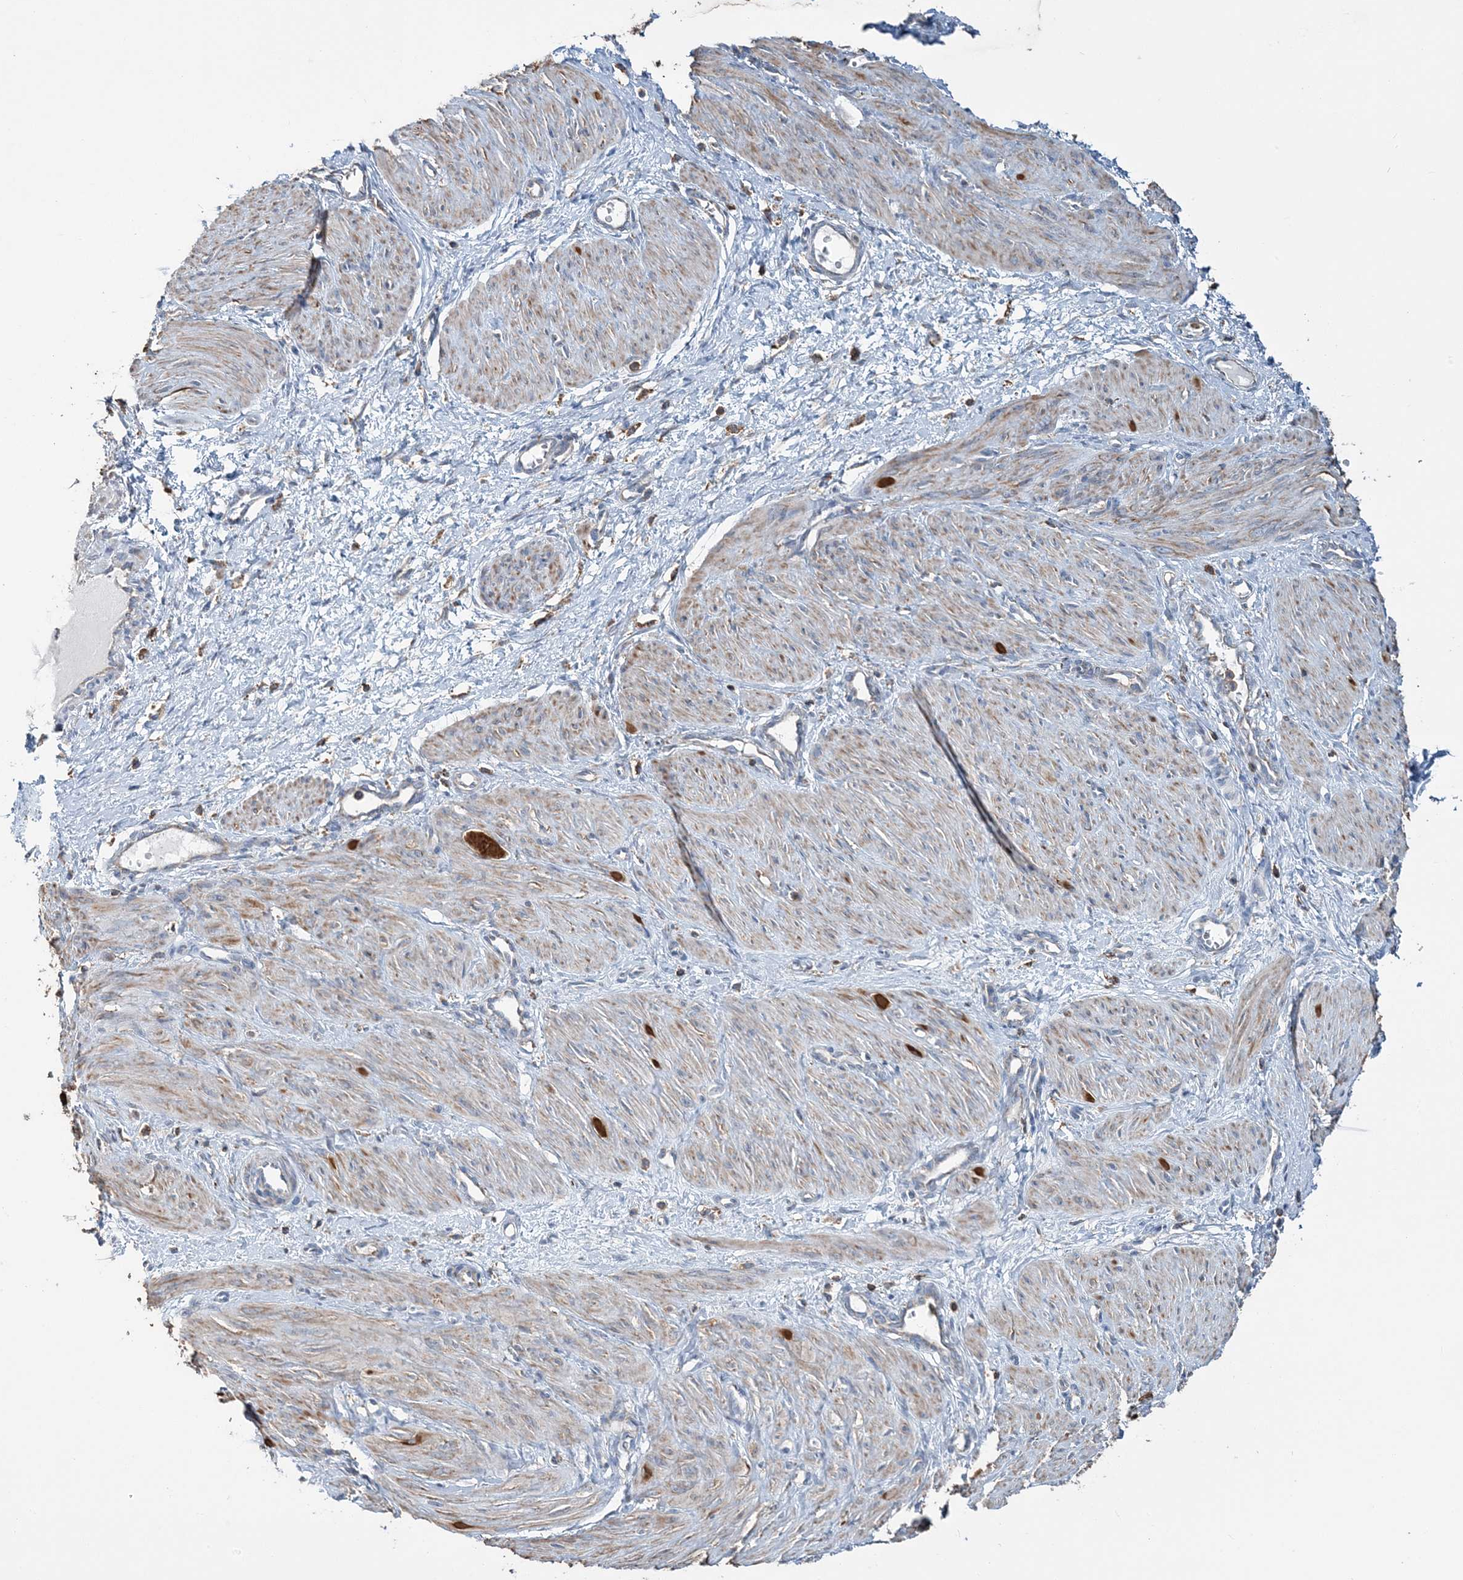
{"staining": {"intensity": "moderate", "quantity": "25%-75%", "location": "cytoplasmic/membranous"}, "tissue": "smooth muscle", "cell_type": "Smooth muscle cells", "image_type": "normal", "snomed": [{"axis": "morphology", "description": "Normal tissue, NOS"}, {"axis": "topography", "description": "Endometrium"}], "caption": "Smooth muscle cells reveal medium levels of moderate cytoplasmic/membranous staining in approximately 25%-75% of cells in unremarkable smooth muscle. (Brightfield microscopy of DAB IHC at high magnification).", "gene": "TMLHE", "patient": {"sex": "female", "age": 33}}